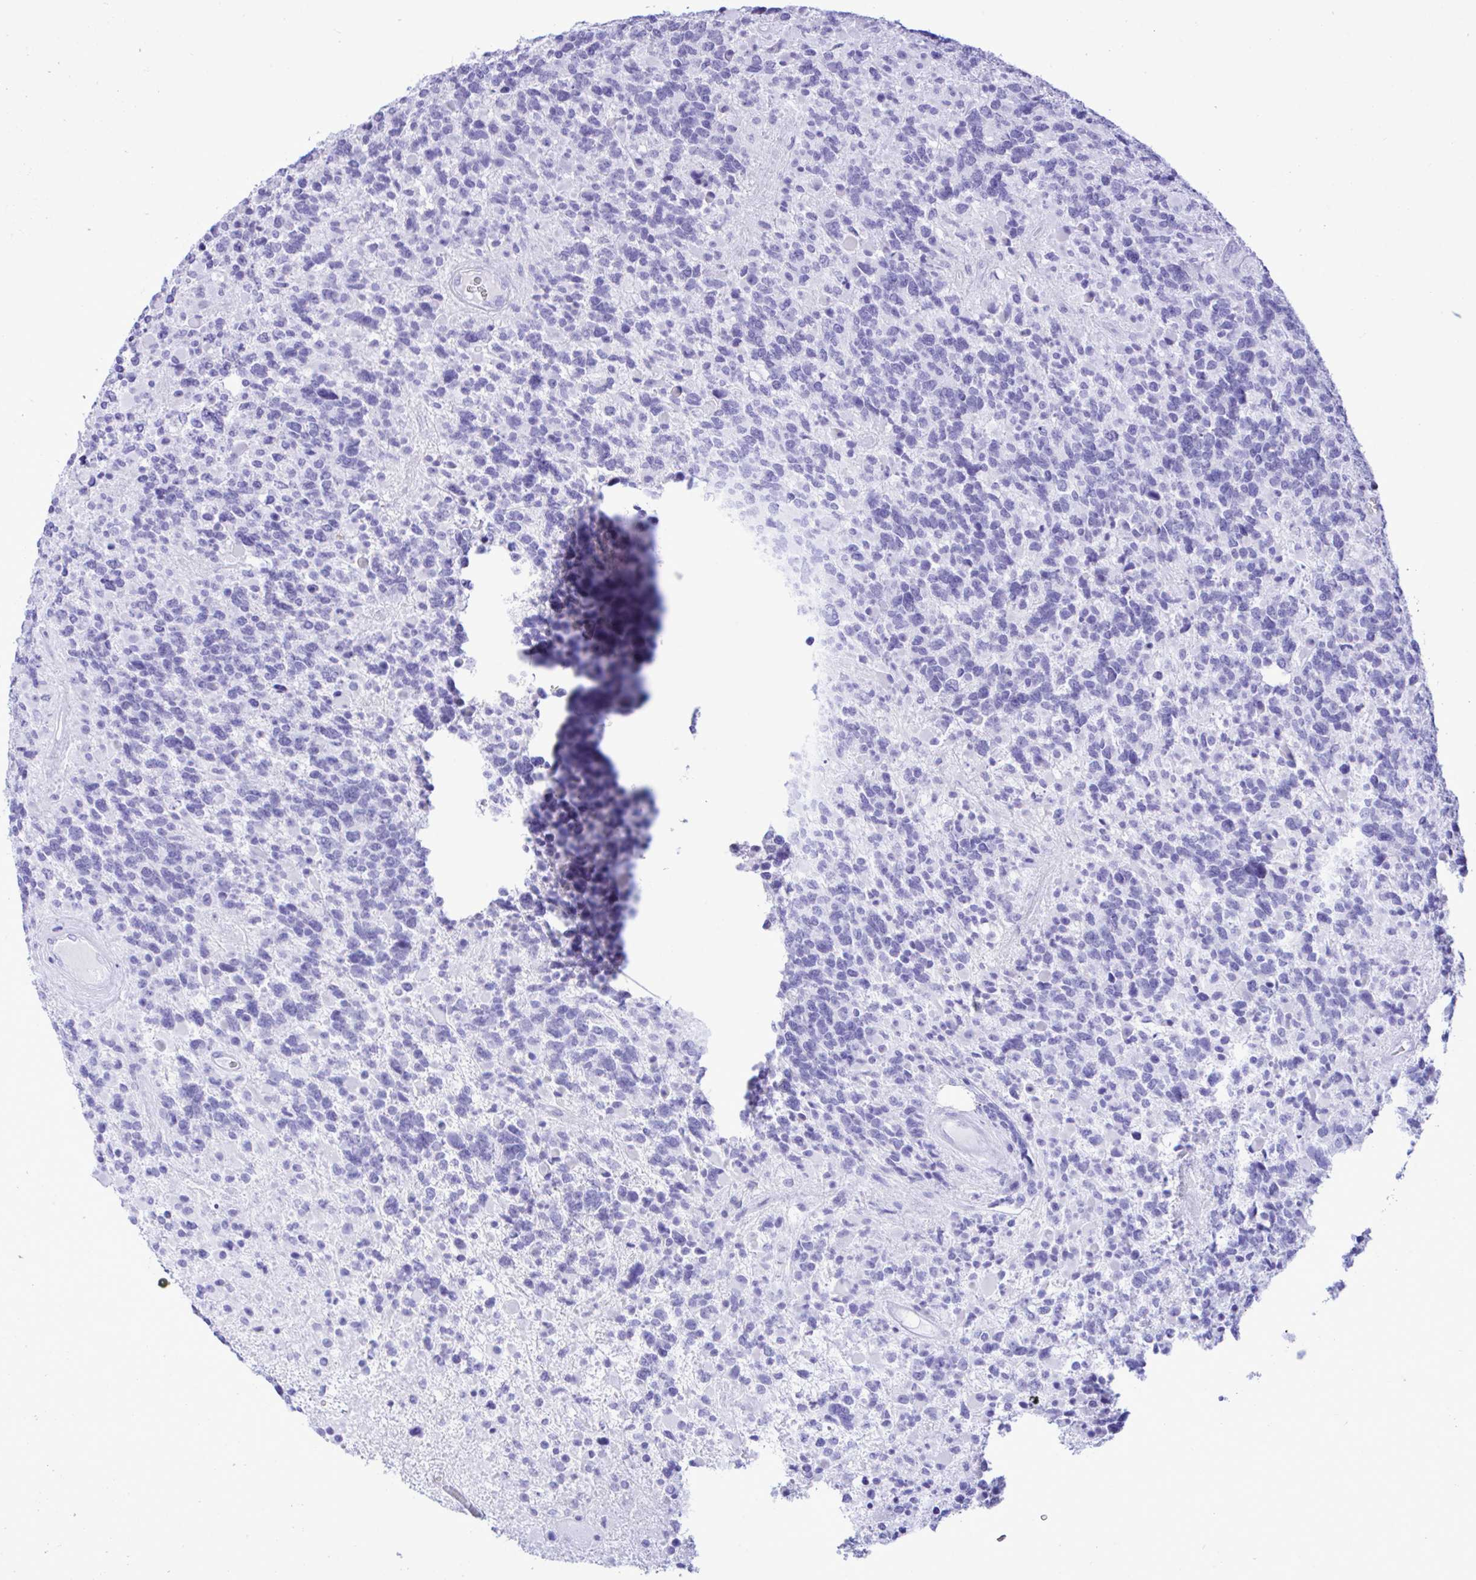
{"staining": {"intensity": "negative", "quantity": "none", "location": "none"}, "tissue": "glioma", "cell_type": "Tumor cells", "image_type": "cancer", "snomed": [{"axis": "morphology", "description": "Glioma, malignant, High grade"}, {"axis": "topography", "description": "Brain"}], "caption": "Immunohistochemistry (IHC) of human glioma reveals no staining in tumor cells. Brightfield microscopy of immunohistochemistry stained with DAB (brown) and hematoxylin (blue), captured at high magnification.", "gene": "SELENOV", "patient": {"sex": "female", "age": 40}}